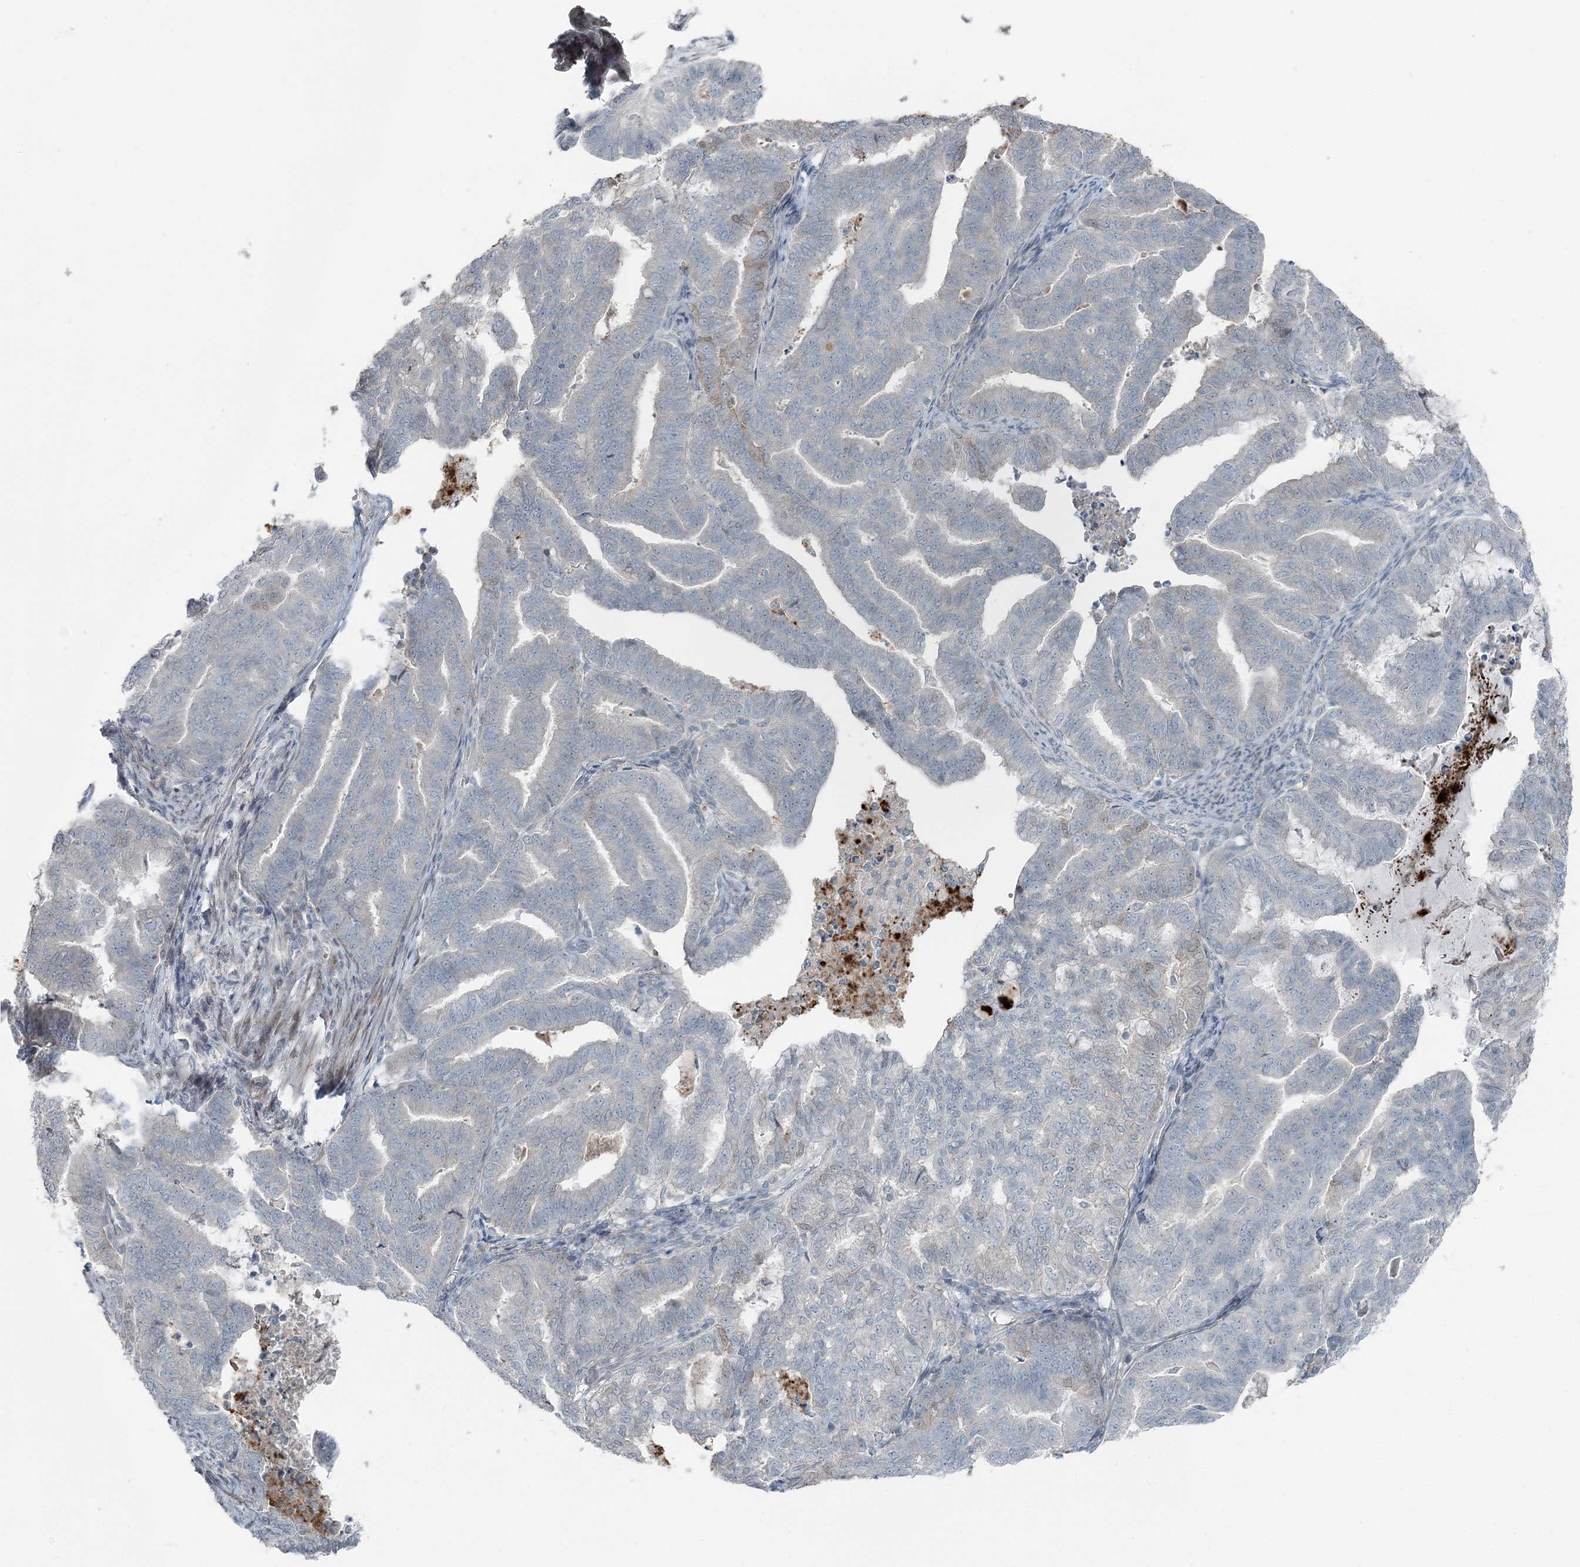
{"staining": {"intensity": "negative", "quantity": "none", "location": "none"}, "tissue": "endometrial cancer", "cell_type": "Tumor cells", "image_type": "cancer", "snomed": [{"axis": "morphology", "description": "Adenocarcinoma, NOS"}, {"axis": "topography", "description": "Endometrium"}], "caption": "The immunohistochemistry (IHC) histopathology image has no significant expression in tumor cells of adenocarcinoma (endometrial) tissue.", "gene": "FBXL17", "patient": {"sex": "female", "age": 79}}